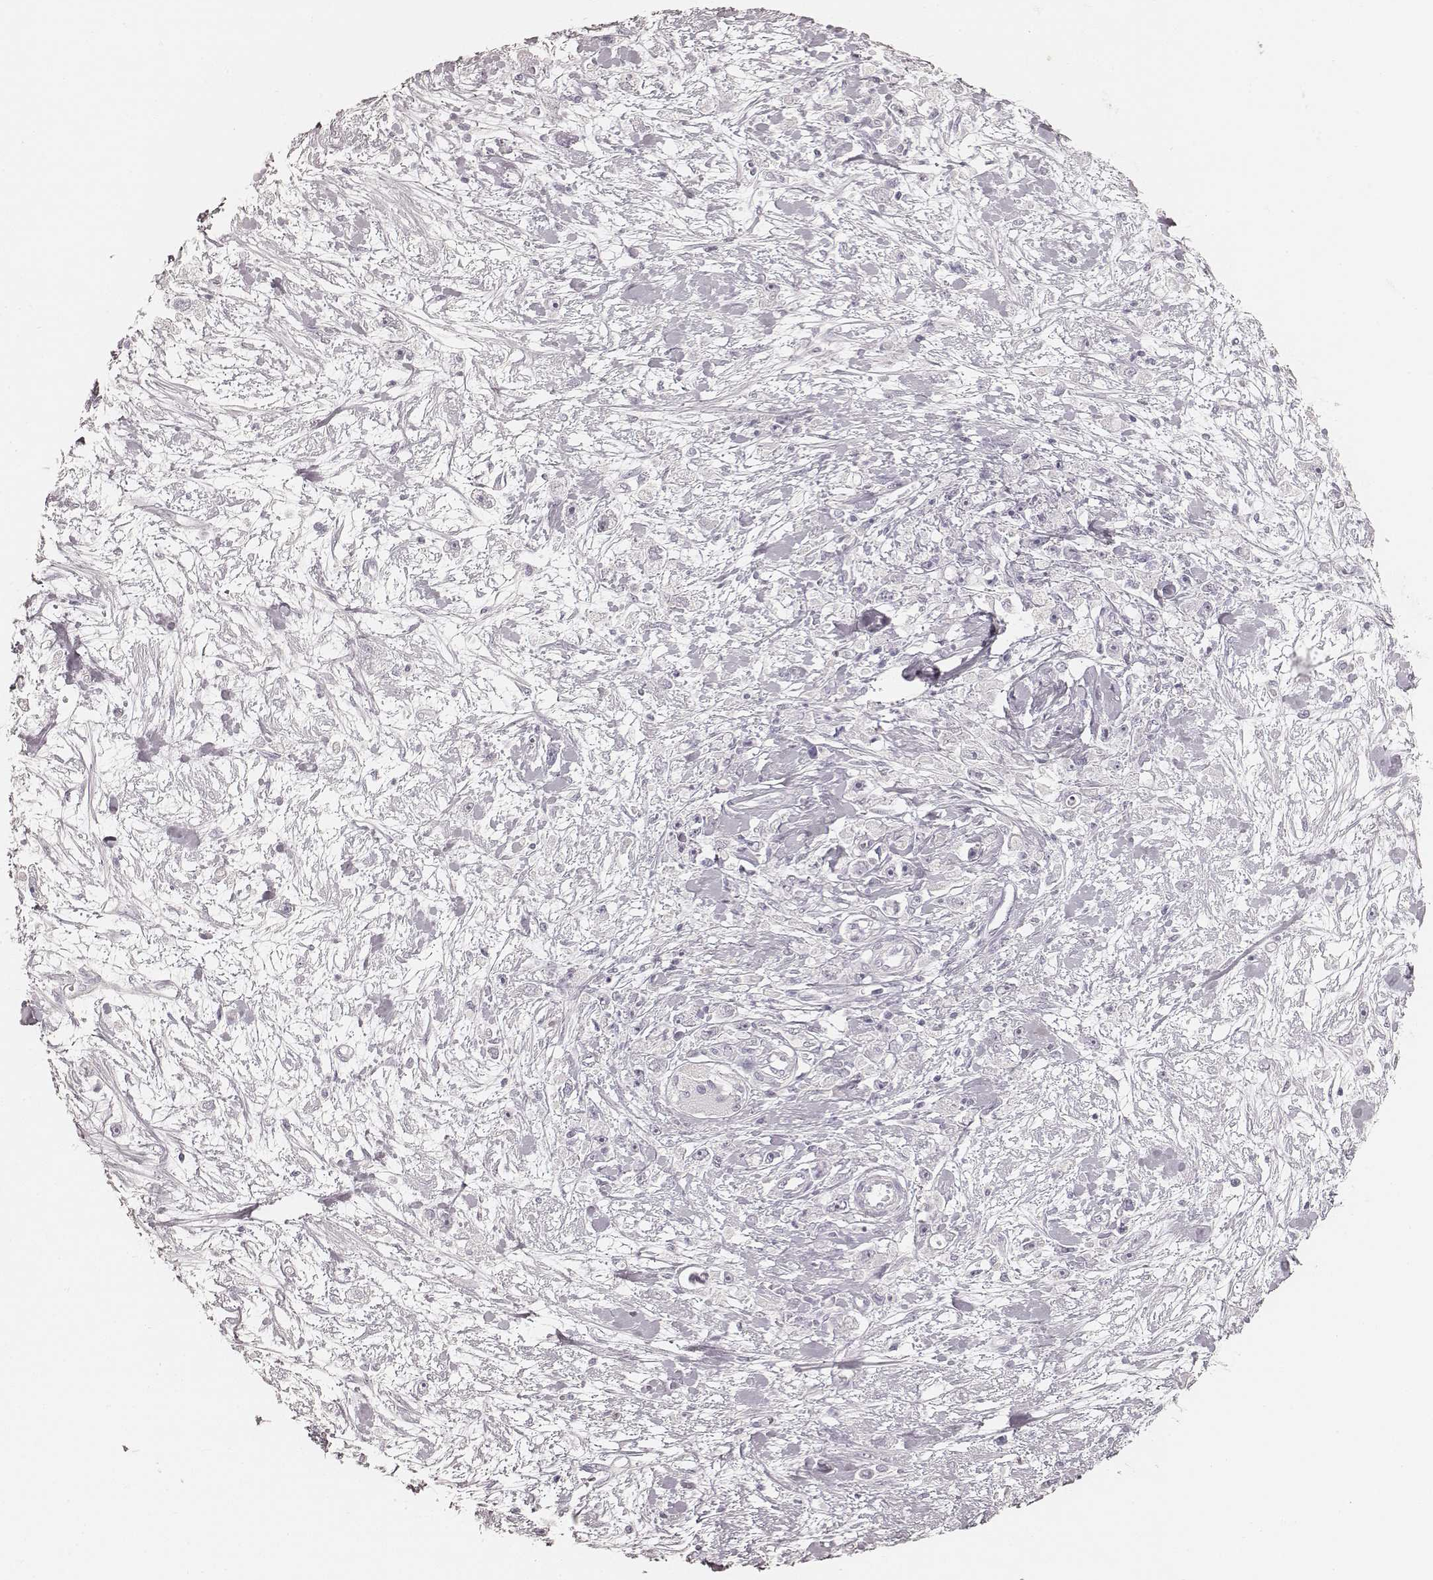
{"staining": {"intensity": "negative", "quantity": "none", "location": "none"}, "tissue": "stomach cancer", "cell_type": "Tumor cells", "image_type": "cancer", "snomed": [{"axis": "morphology", "description": "Adenocarcinoma, NOS"}, {"axis": "topography", "description": "Stomach"}], "caption": "IHC image of human stomach cancer (adenocarcinoma) stained for a protein (brown), which displays no expression in tumor cells. (Brightfield microscopy of DAB (3,3'-diaminobenzidine) immunohistochemistry at high magnification).", "gene": "KRT26", "patient": {"sex": "female", "age": 59}}